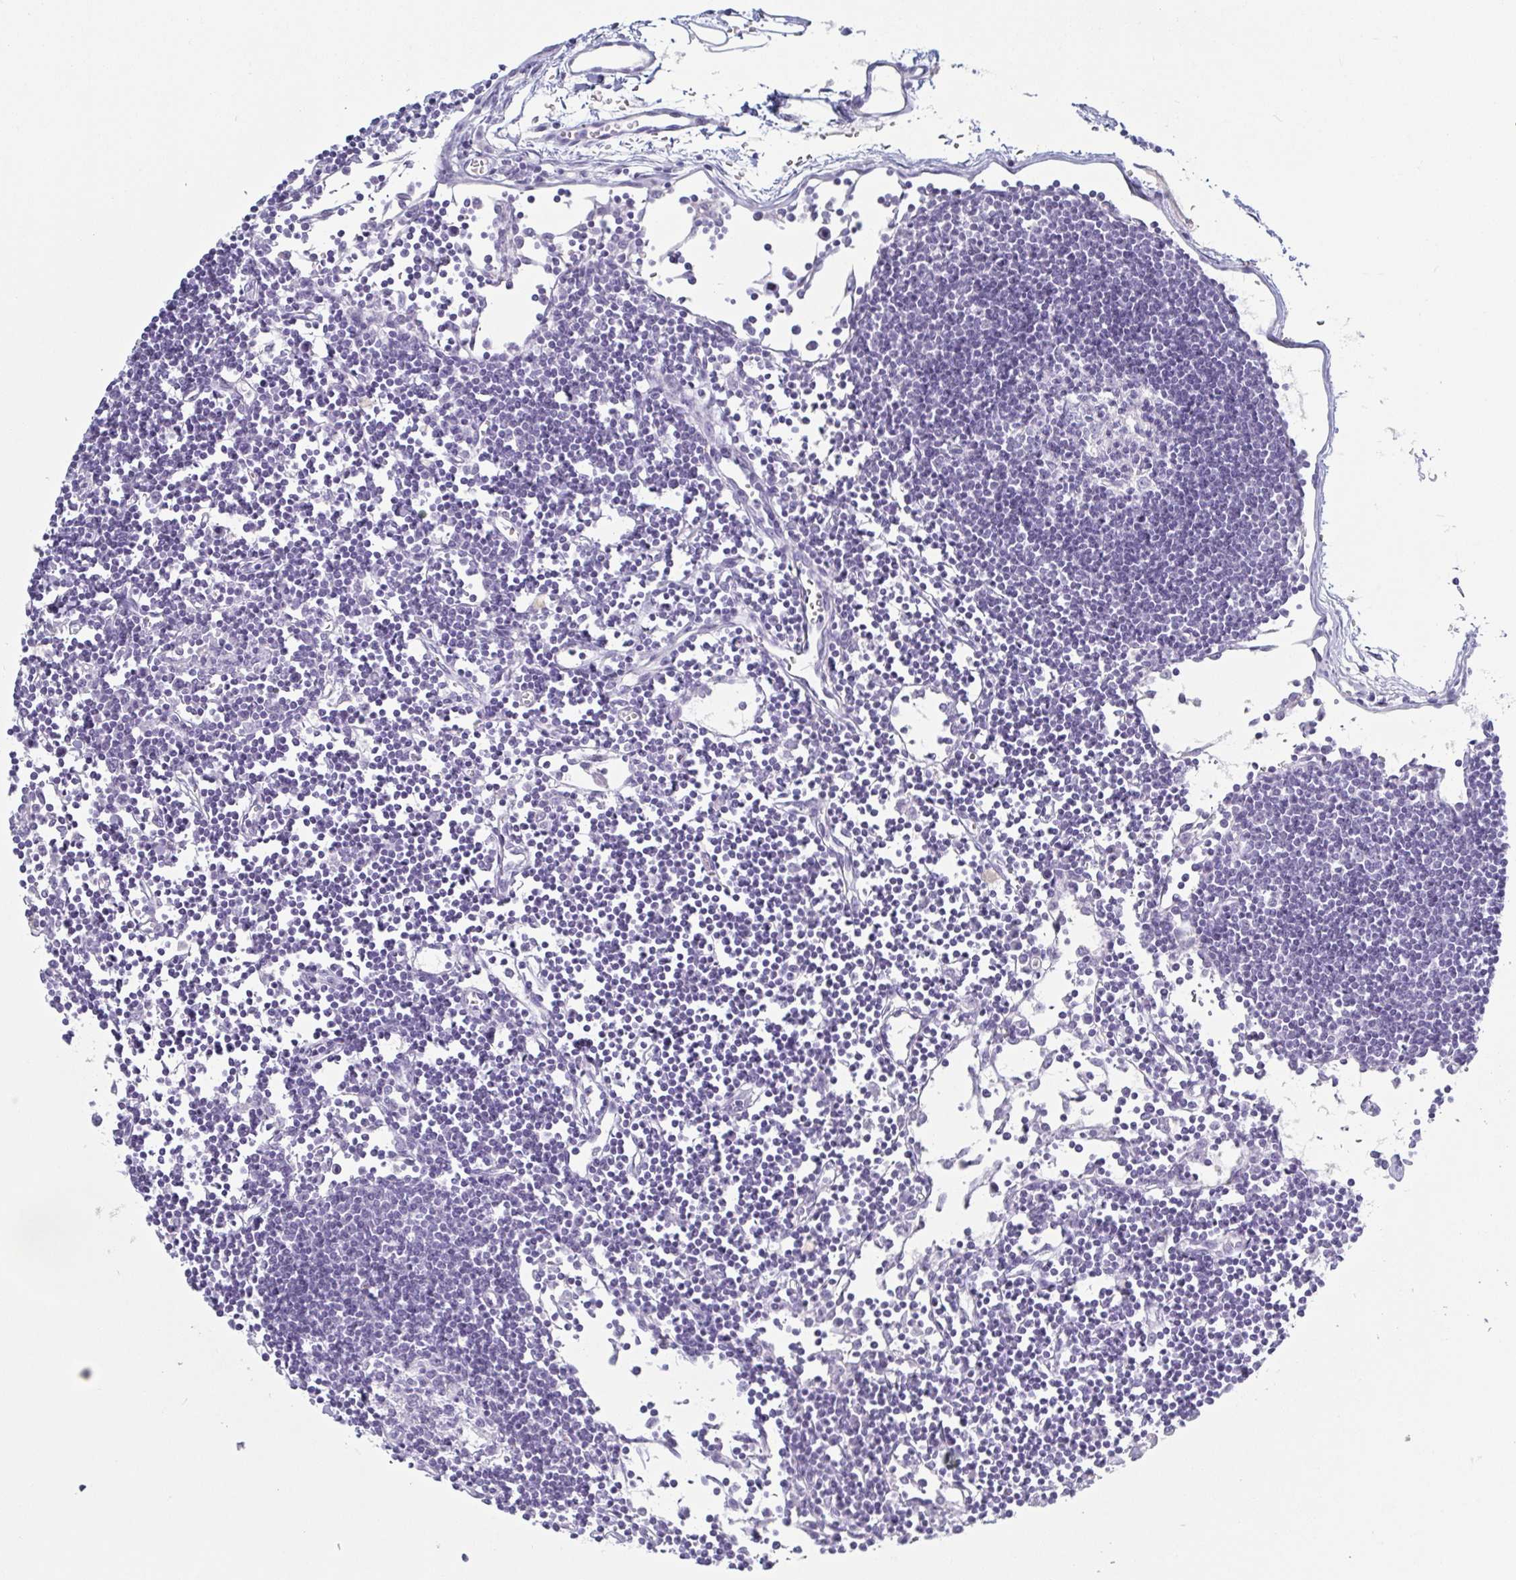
{"staining": {"intensity": "negative", "quantity": "none", "location": "none"}, "tissue": "lymph node", "cell_type": "Germinal center cells", "image_type": "normal", "snomed": [{"axis": "morphology", "description": "Normal tissue, NOS"}, {"axis": "topography", "description": "Lymph node"}], "caption": "This is a photomicrograph of immunohistochemistry staining of benign lymph node, which shows no positivity in germinal center cells. (Stains: DAB (3,3'-diaminobenzidine) immunohistochemistry (IHC) with hematoxylin counter stain, Microscopy: brightfield microscopy at high magnification).", "gene": "ZG16B", "patient": {"sex": "female", "age": 65}}